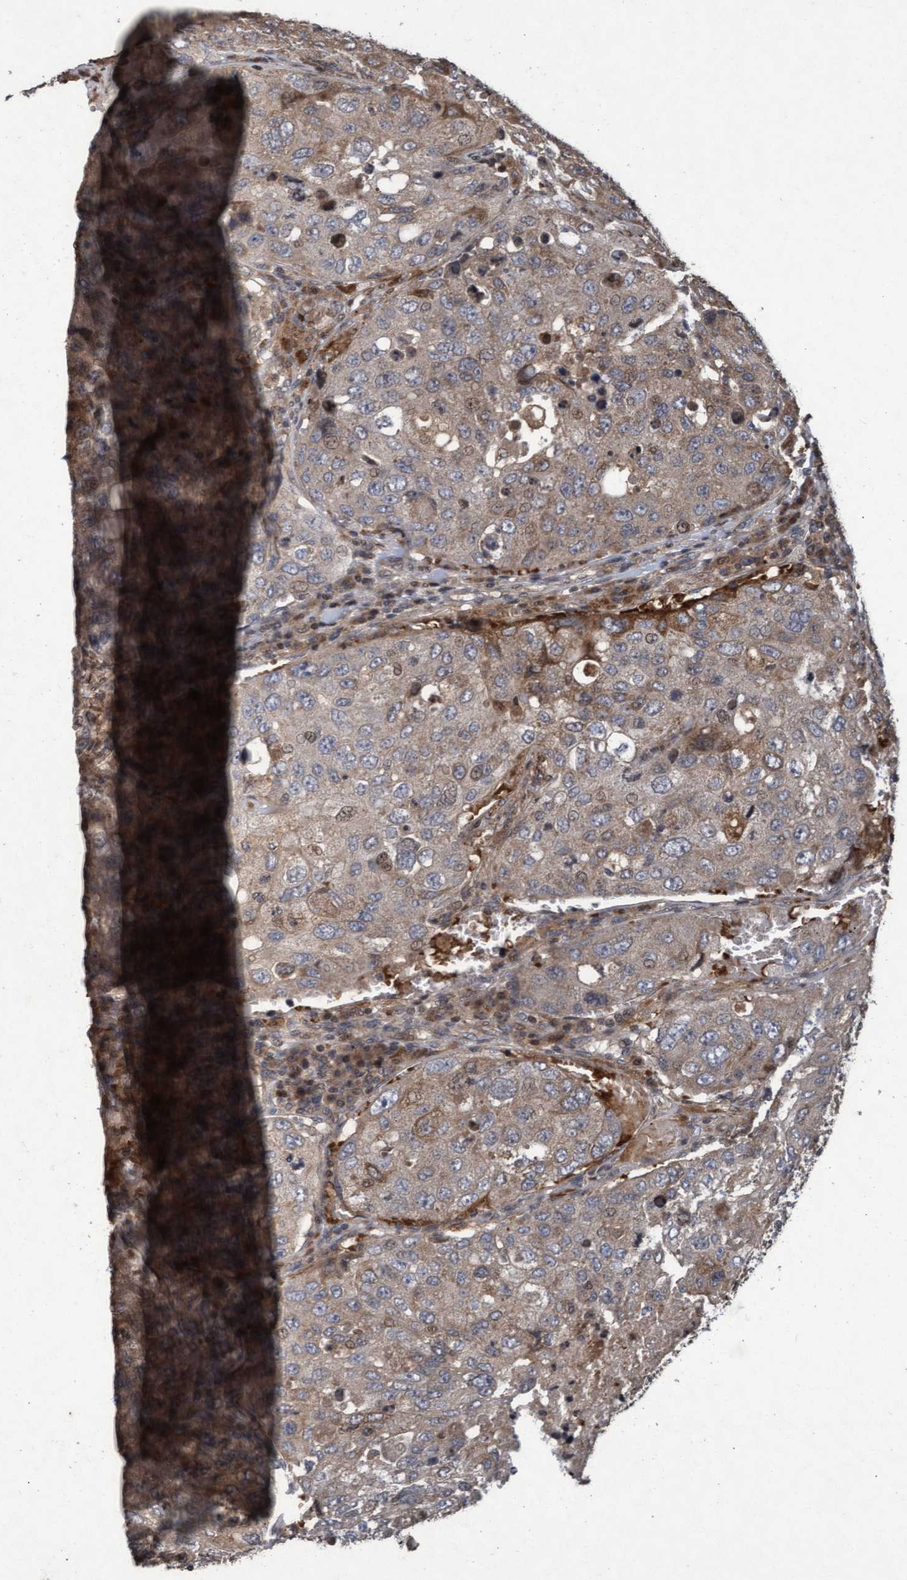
{"staining": {"intensity": "moderate", "quantity": ">75%", "location": "cytoplasmic/membranous"}, "tissue": "urothelial cancer", "cell_type": "Tumor cells", "image_type": "cancer", "snomed": [{"axis": "morphology", "description": "Urothelial carcinoma, High grade"}, {"axis": "topography", "description": "Lymph node"}, {"axis": "topography", "description": "Urinary bladder"}], "caption": "Immunohistochemistry of human urothelial cancer reveals medium levels of moderate cytoplasmic/membranous positivity in about >75% of tumor cells.", "gene": "KCNC2", "patient": {"sex": "male", "age": 51}}